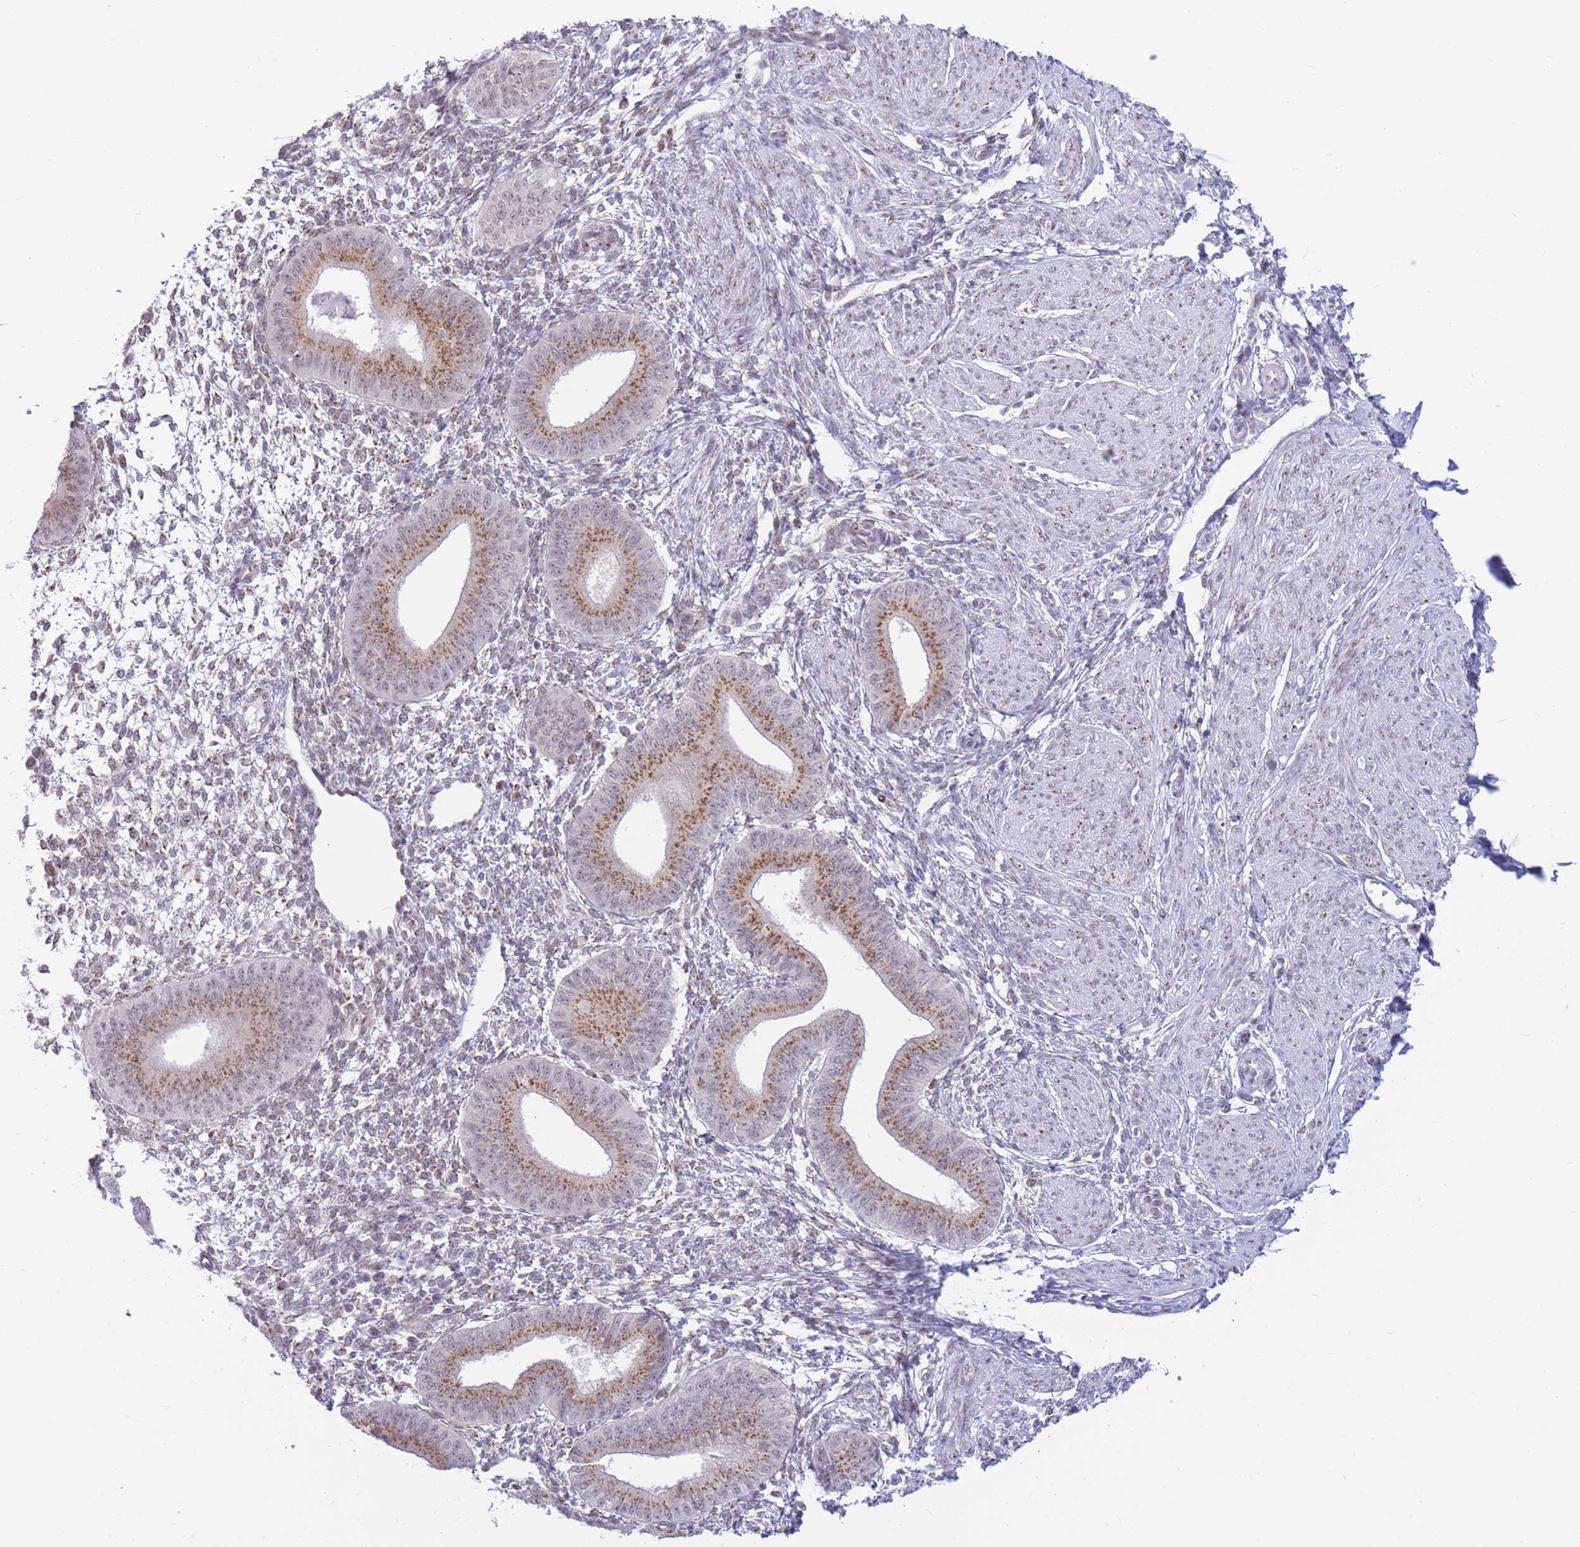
{"staining": {"intensity": "moderate", "quantity": "<25%", "location": "cytoplasmic/membranous"}, "tissue": "endometrium", "cell_type": "Cells in endometrial stroma", "image_type": "normal", "snomed": [{"axis": "morphology", "description": "Normal tissue, NOS"}, {"axis": "topography", "description": "Endometrium"}], "caption": "Endometrium stained for a protein (brown) displays moderate cytoplasmic/membranous positive expression in about <25% of cells in endometrial stroma.", "gene": "INO80C", "patient": {"sex": "female", "age": 49}}